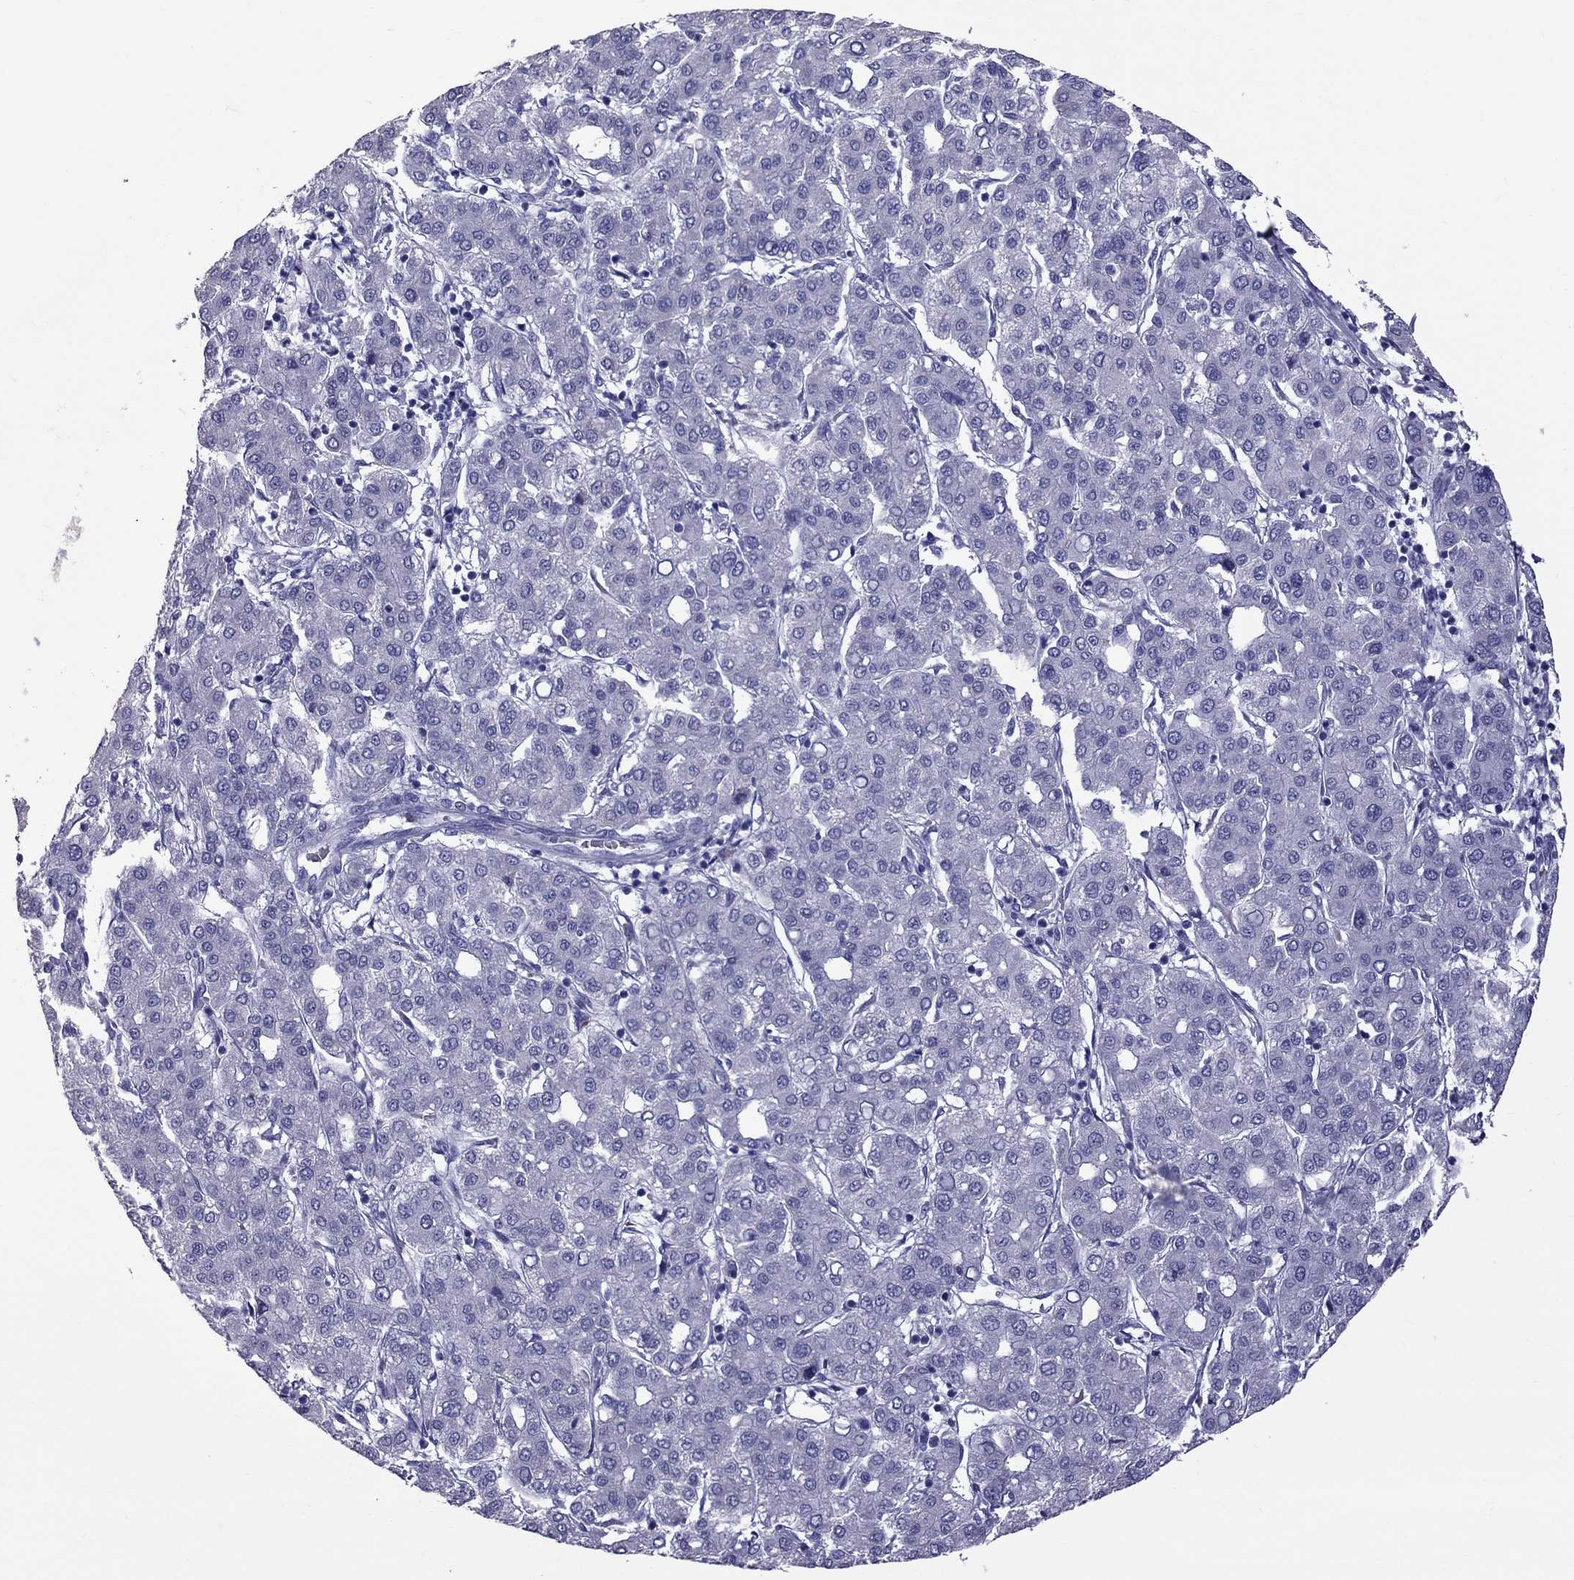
{"staining": {"intensity": "negative", "quantity": "none", "location": "none"}, "tissue": "liver cancer", "cell_type": "Tumor cells", "image_type": "cancer", "snomed": [{"axis": "morphology", "description": "Carcinoma, Hepatocellular, NOS"}, {"axis": "topography", "description": "Liver"}], "caption": "Photomicrograph shows no significant protein positivity in tumor cells of hepatocellular carcinoma (liver).", "gene": "TTLL13", "patient": {"sex": "male", "age": 65}}